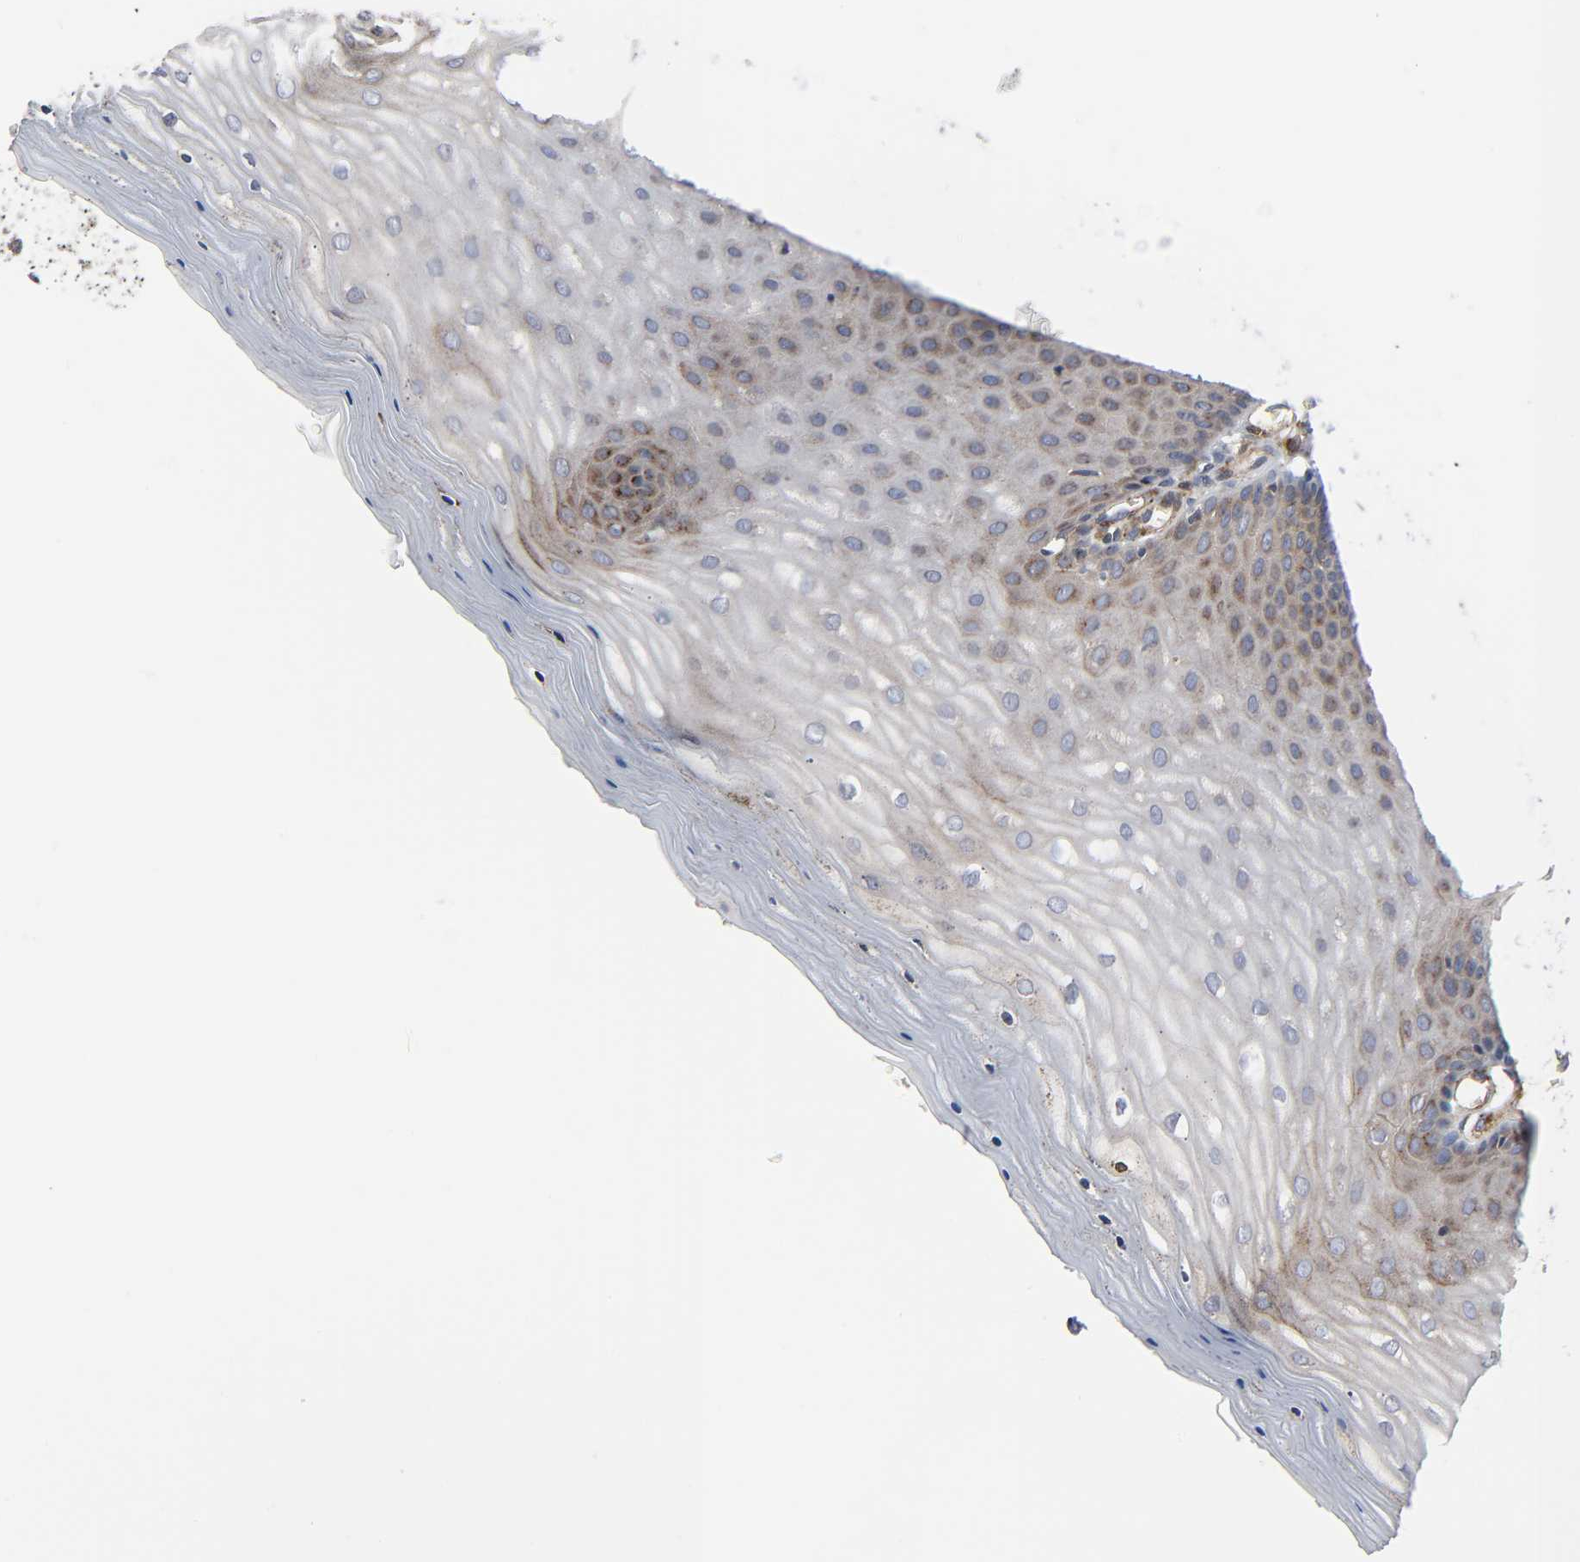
{"staining": {"intensity": "strong", "quantity": ">75%", "location": "cytoplasmic/membranous"}, "tissue": "cervix", "cell_type": "Glandular cells", "image_type": "normal", "snomed": [{"axis": "morphology", "description": "Normal tissue, NOS"}, {"axis": "topography", "description": "Cervix"}], "caption": "Immunohistochemistry (IHC) of normal cervix displays high levels of strong cytoplasmic/membranous expression in about >75% of glandular cells. (brown staining indicates protein expression, while blue staining denotes nuclei).", "gene": "ARHGAP1", "patient": {"sex": "female", "age": 55}}